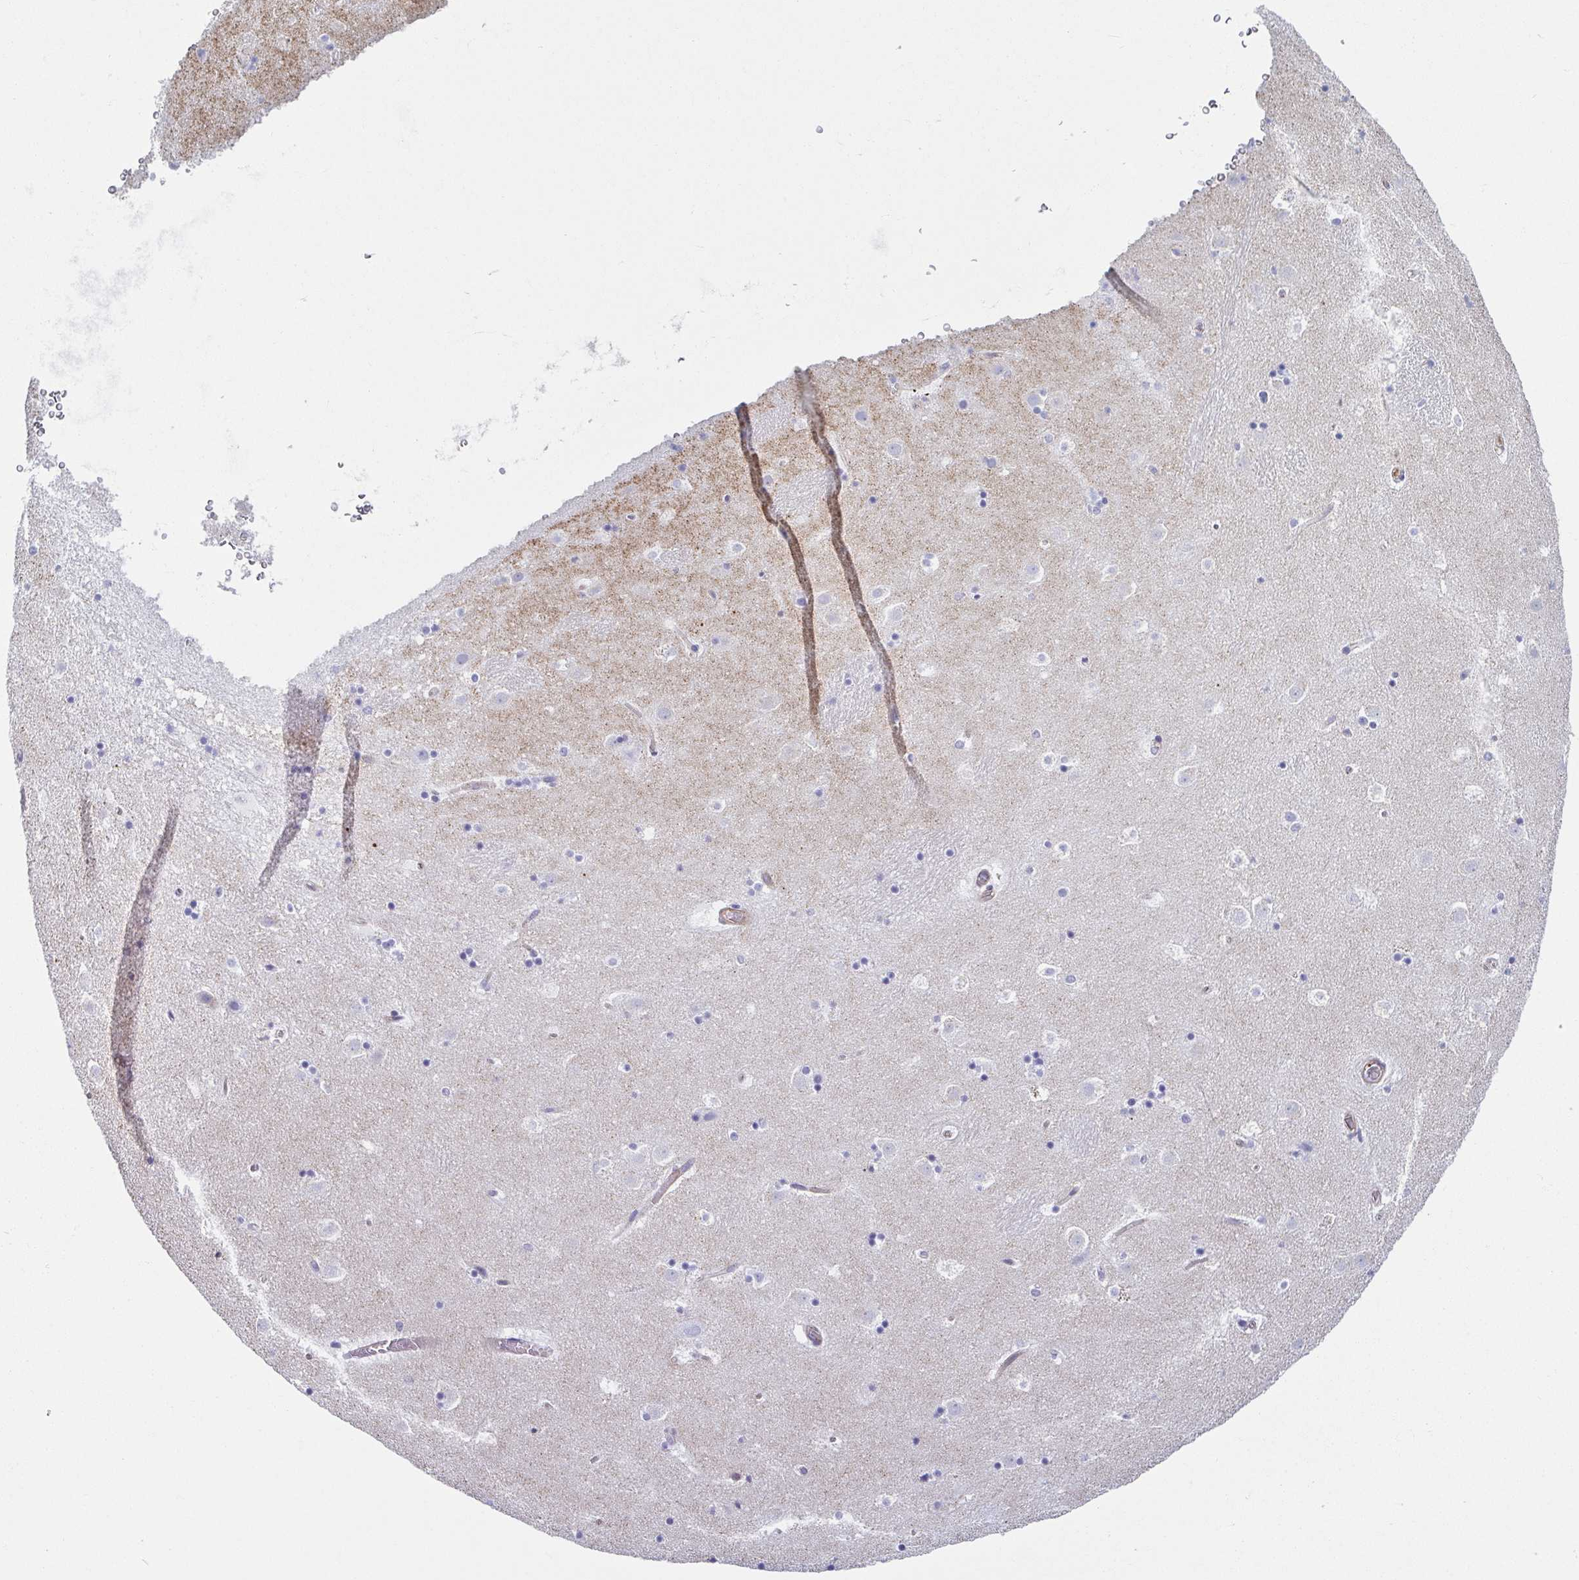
{"staining": {"intensity": "negative", "quantity": "none", "location": "none"}, "tissue": "caudate", "cell_type": "Glial cells", "image_type": "normal", "snomed": [{"axis": "morphology", "description": "Normal tissue, NOS"}, {"axis": "topography", "description": "Lateral ventricle wall"}], "caption": "Glial cells are negative for brown protein staining in unremarkable caudate.", "gene": "TRAM2", "patient": {"sex": "male", "age": 37}}